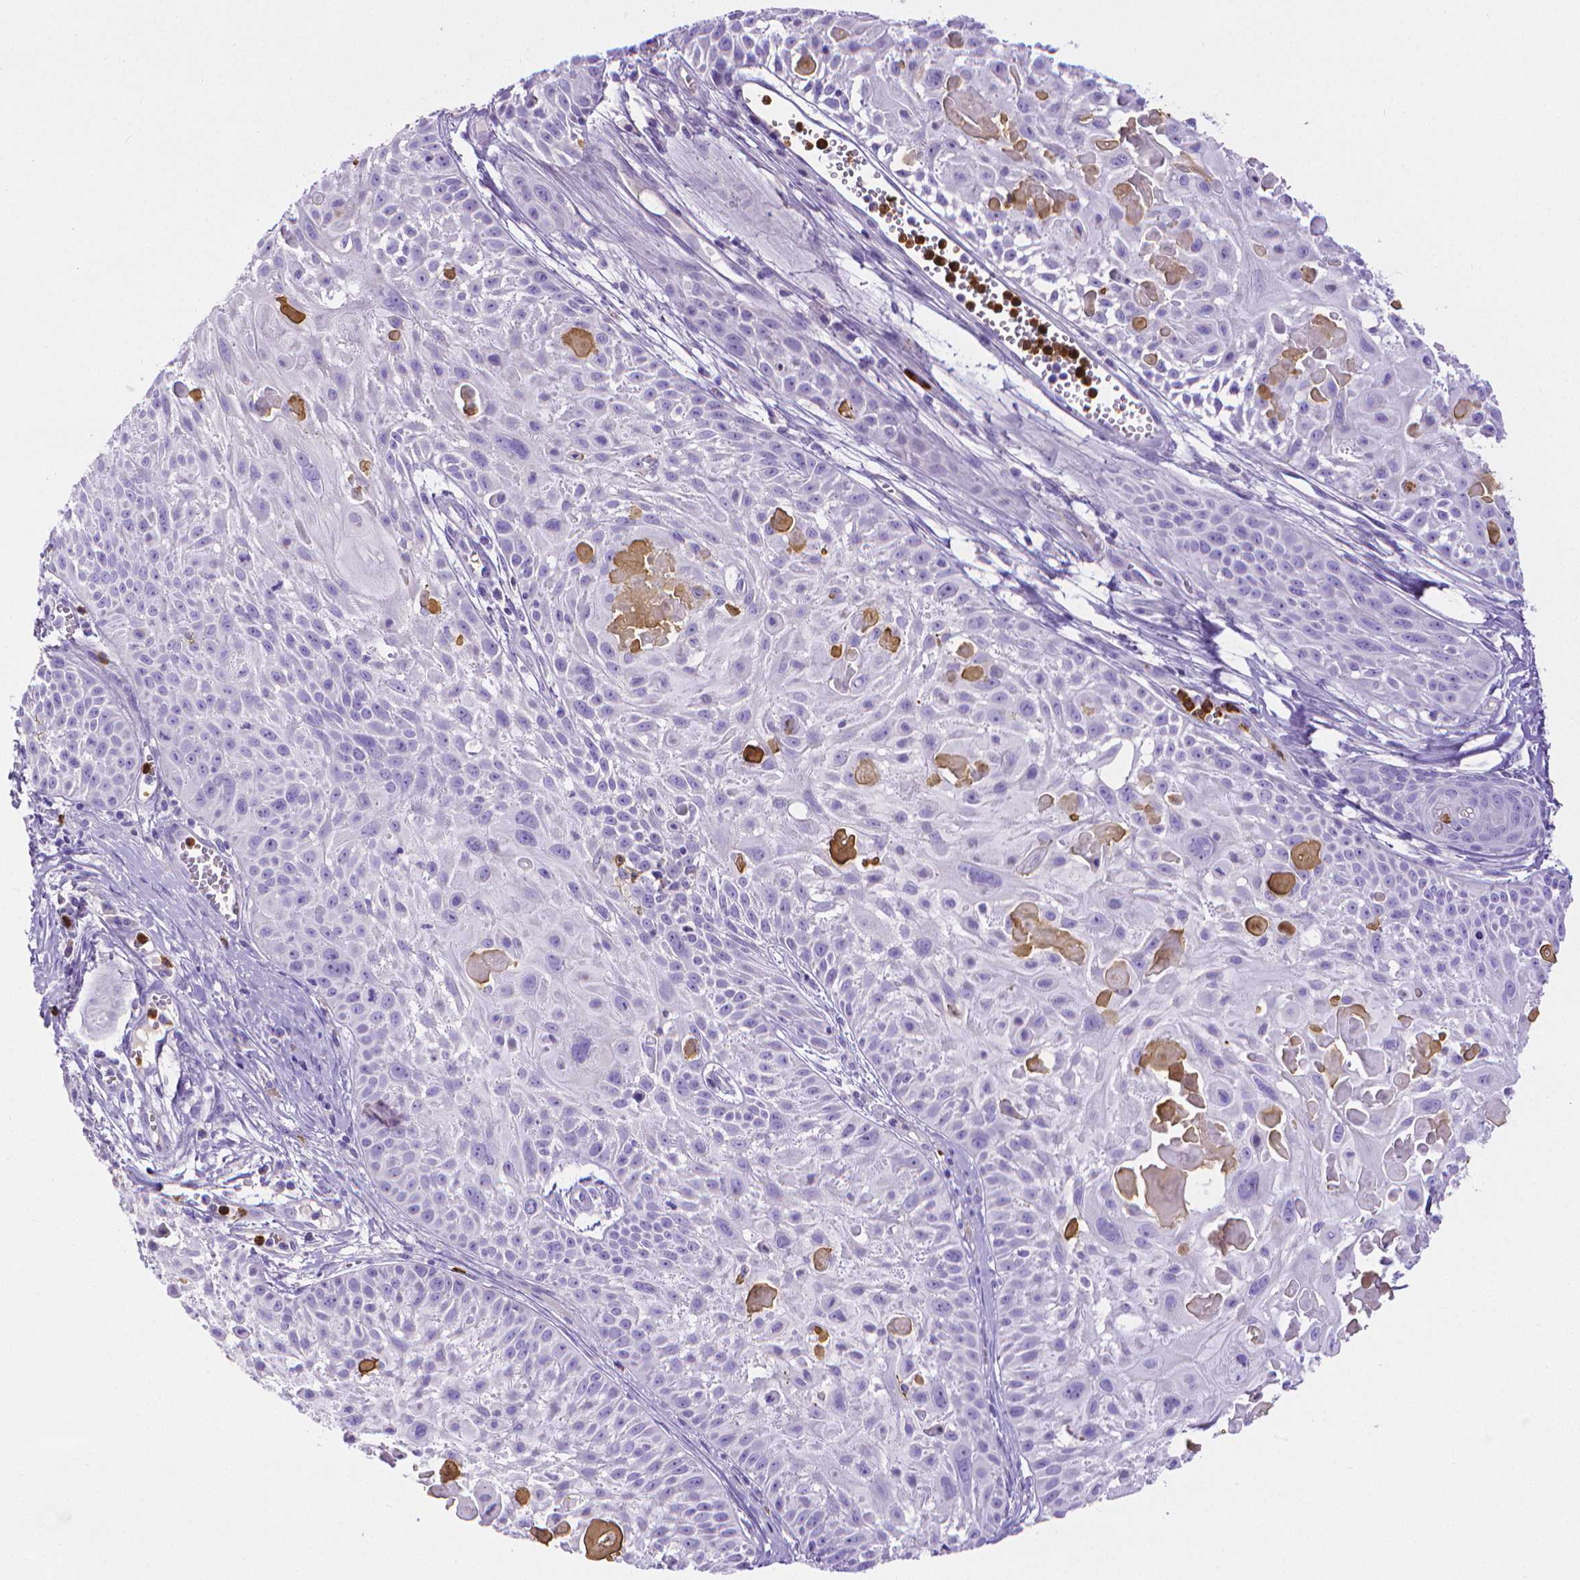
{"staining": {"intensity": "negative", "quantity": "none", "location": "none"}, "tissue": "skin cancer", "cell_type": "Tumor cells", "image_type": "cancer", "snomed": [{"axis": "morphology", "description": "Squamous cell carcinoma, NOS"}, {"axis": "topography", "description": "Skin"}, {"axis": "topography", "description": "Anal"}], "caption": "A micrograph of human squamous cell carcinoma (skin) is negative for staining in tumor cells. Nuclei are stained in blue.", "gene": "MMP9", "patient": {"sex": "female", "age": 75}}